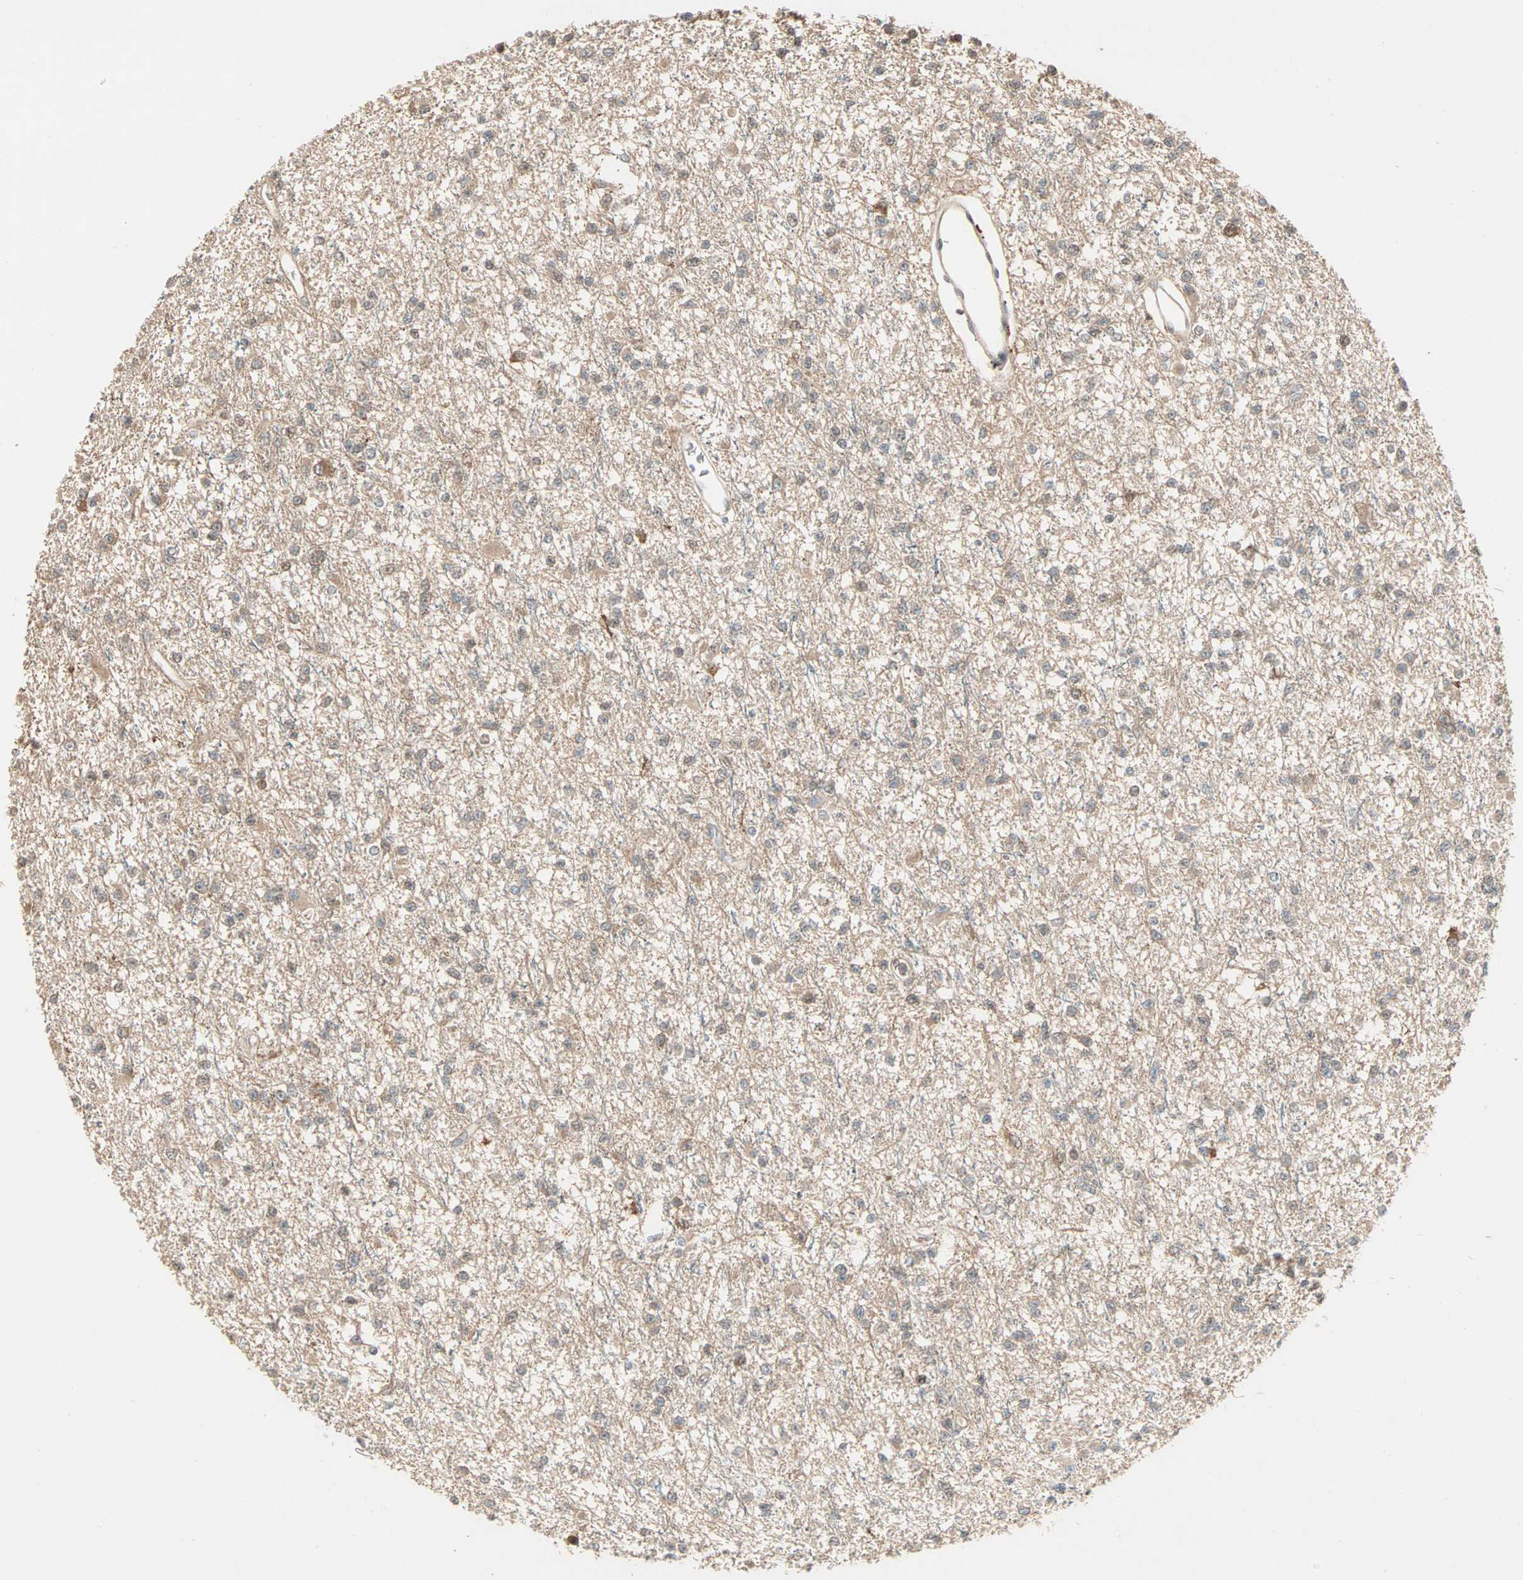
{"staining": {"intensity": "weak", "quantity": ">75%", "location": "cytoplasmic/membranous"}, "tissue": "glioma", "cell_type": "Tumor cells", "image_type": "cancer", "snomed": [{"axis": "morphology", "description": "Glioma, malignant, Low grade"}, {"axis": "topography", "description": "Brain"}], "caption": "This histopathology image displays IHC staining of human malignant low-grade glioma, with low weak cytoplasmic/membranous positivity in approximately >75% of tumor cells.", "gene": "DRG2", "patient": {"sex": "female", "age": 22}}